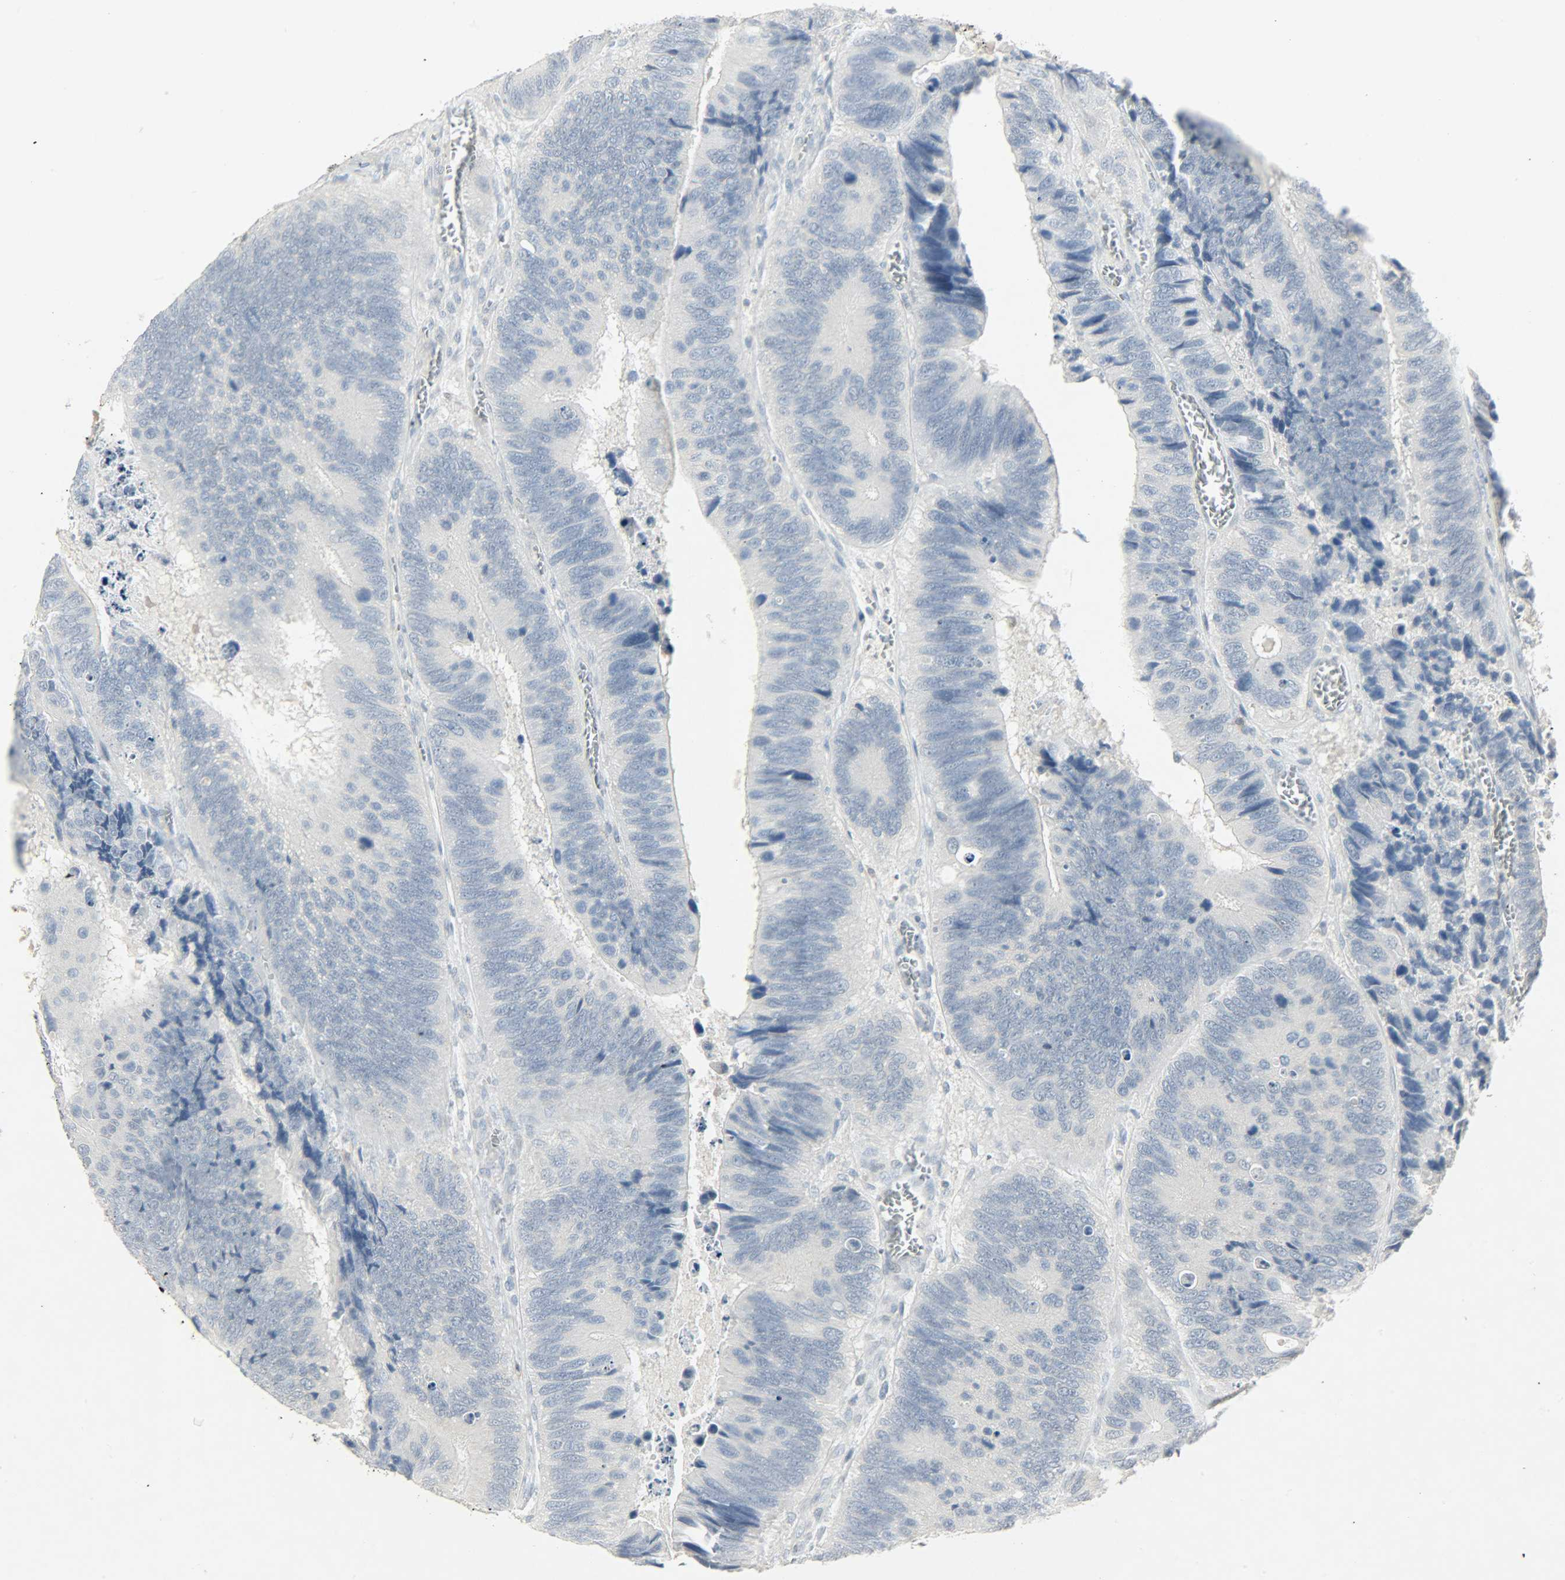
{"staining": {"intensity": "negative", "quantity": "none", "location": "none"}, "tissue": "colorectal cancer", "cell_type": "Tumor cells", "image_type": "cancer", "snomed": [{"axis": "morphology", "description": "Adenocarcinoma, NOS"}, {"axis": "topography", "description": "Colon"}], "caption": "Tumor cells are negative for protein expression in human colorectal adenocarcinoma.", "gene": "CAMK4", "patient": {"sex": "male", "age": 72}}